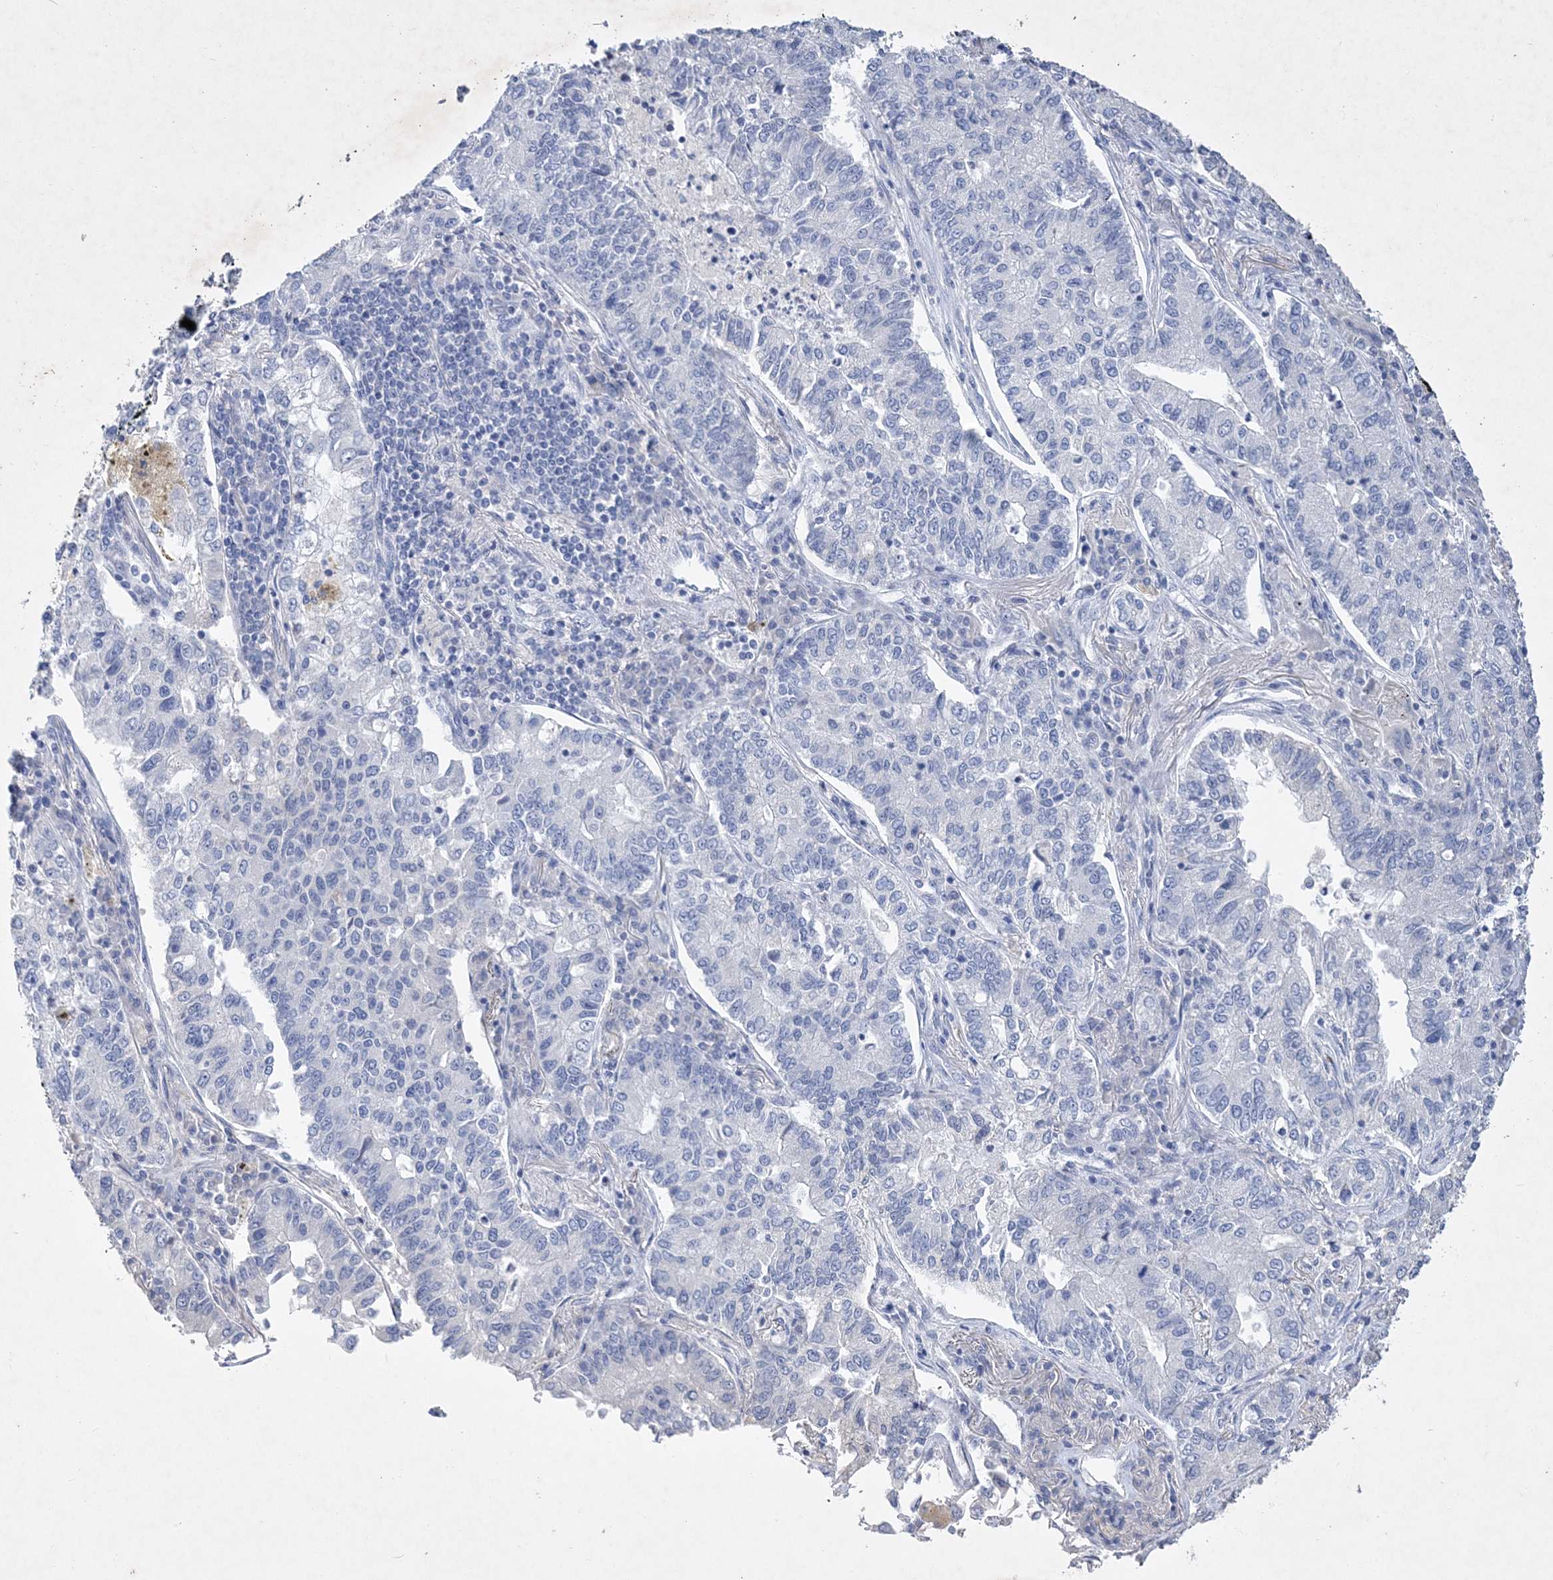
{"staining": {"intensity": "negative", "quantity": "none", "location": "none"}, "tissue": "lung cancer", "cell_type": "Tumor cells", "image_type": "cancer", "snomed": [{"axis": "morphology", "description": "Adenocarcinoma, NOS"}, {"axis": "topography", "description": "Lung"}], "caption": "A photomicrograph of human lung cancer (adenocarcinoma) is negative for staining in tumor cells. The staining was performed using DAB (3,3'-diaminobenzidine) to visualize the protein expression in brown, while the nuclei were stained in blue with hematoxylin (Magnification: 20x).", "gene": "COPS8", "patient": {"sex": "male", "age": 49}}